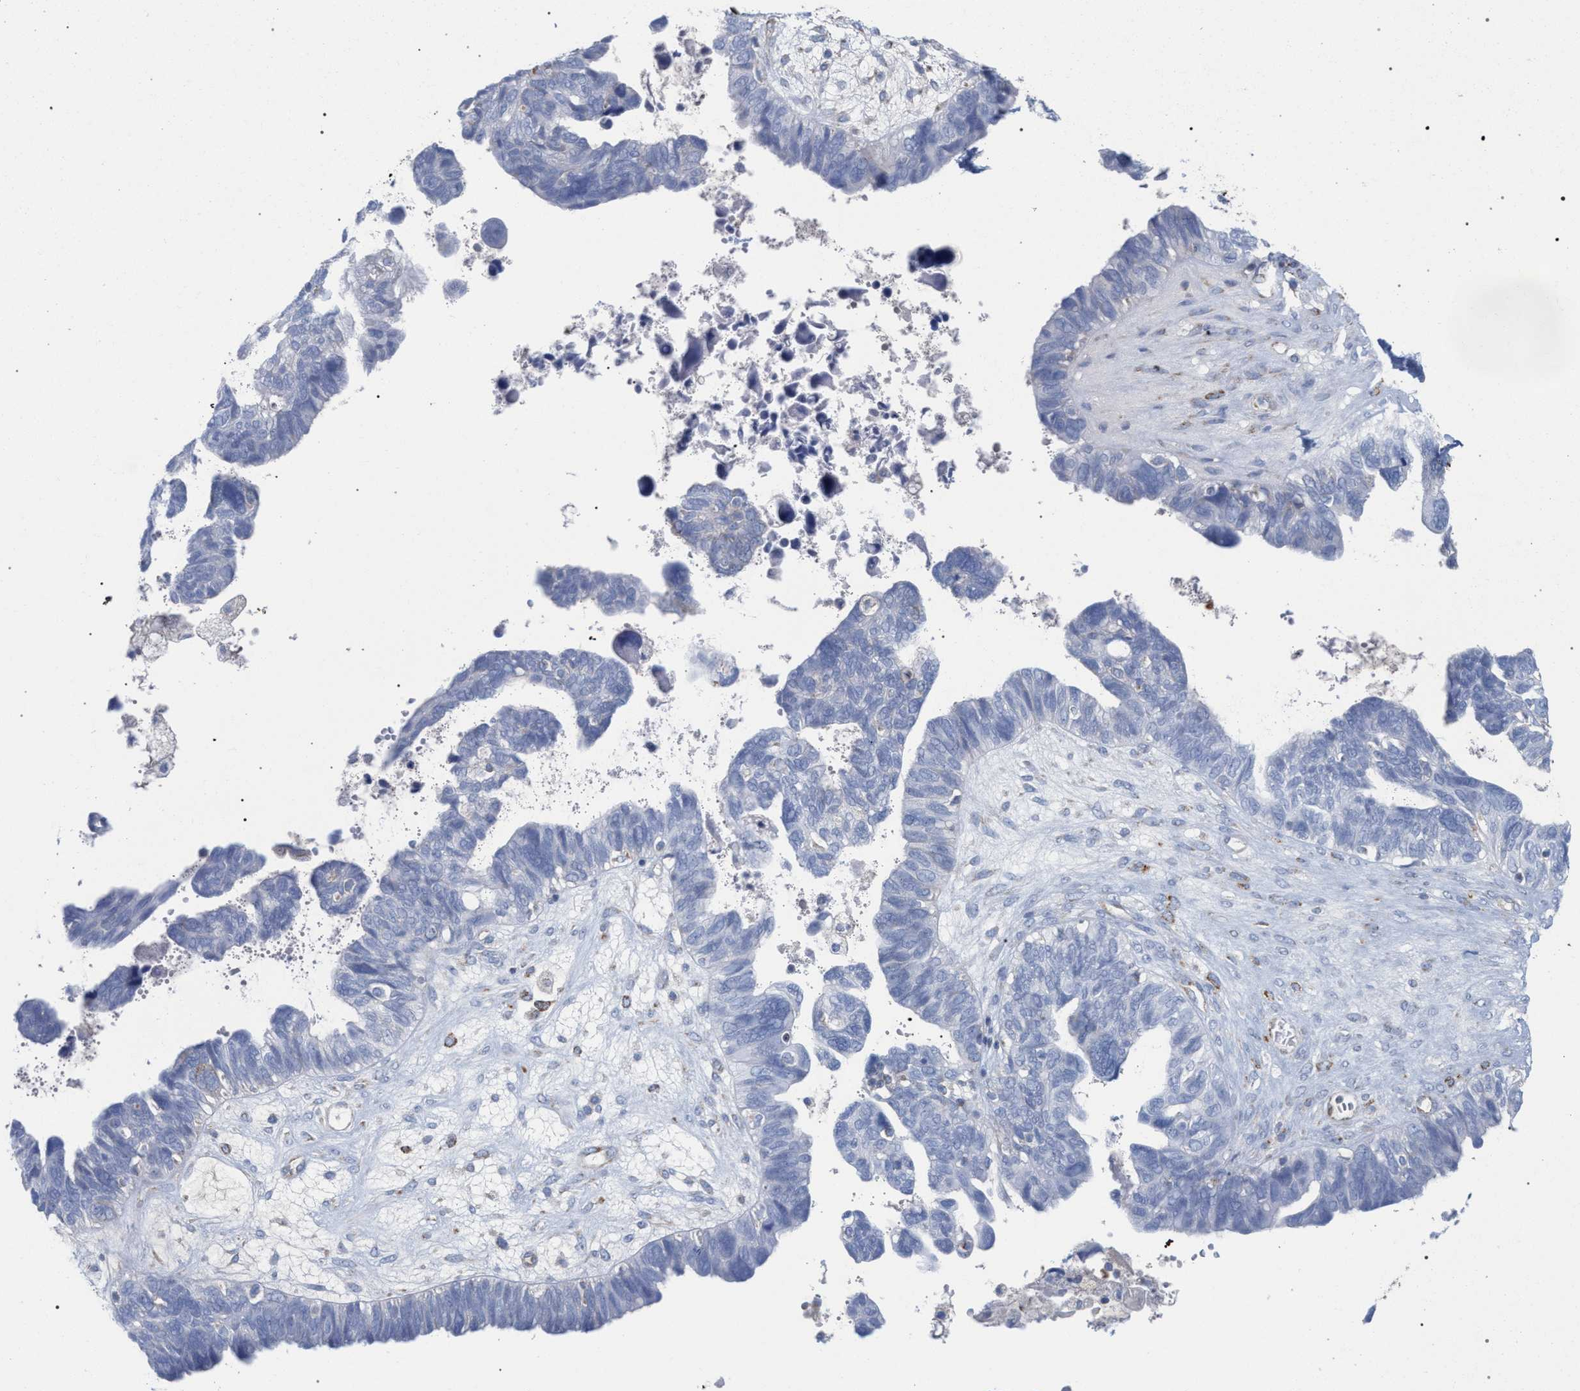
{"staining": {"intensity": "negative", "quantity": "none", "location": "none"}, "tissue": "ovarian cancer", "cell_type": "Tumor cells", "image_type": "cancer", "snomed": [{"axis": "morphology", "description": "Cystadenocarcinoma, serous, NOS"}, {"axis": "topography", "description": "Ovary"}], "caption": "DAB (3,3'-diaminobenzidine) immunohistochemical staining of human ovarian cancer reveals no significant staining in tumor cells.", "gene": "ECI2", "patient": {"sex": "female", "age": 79}}